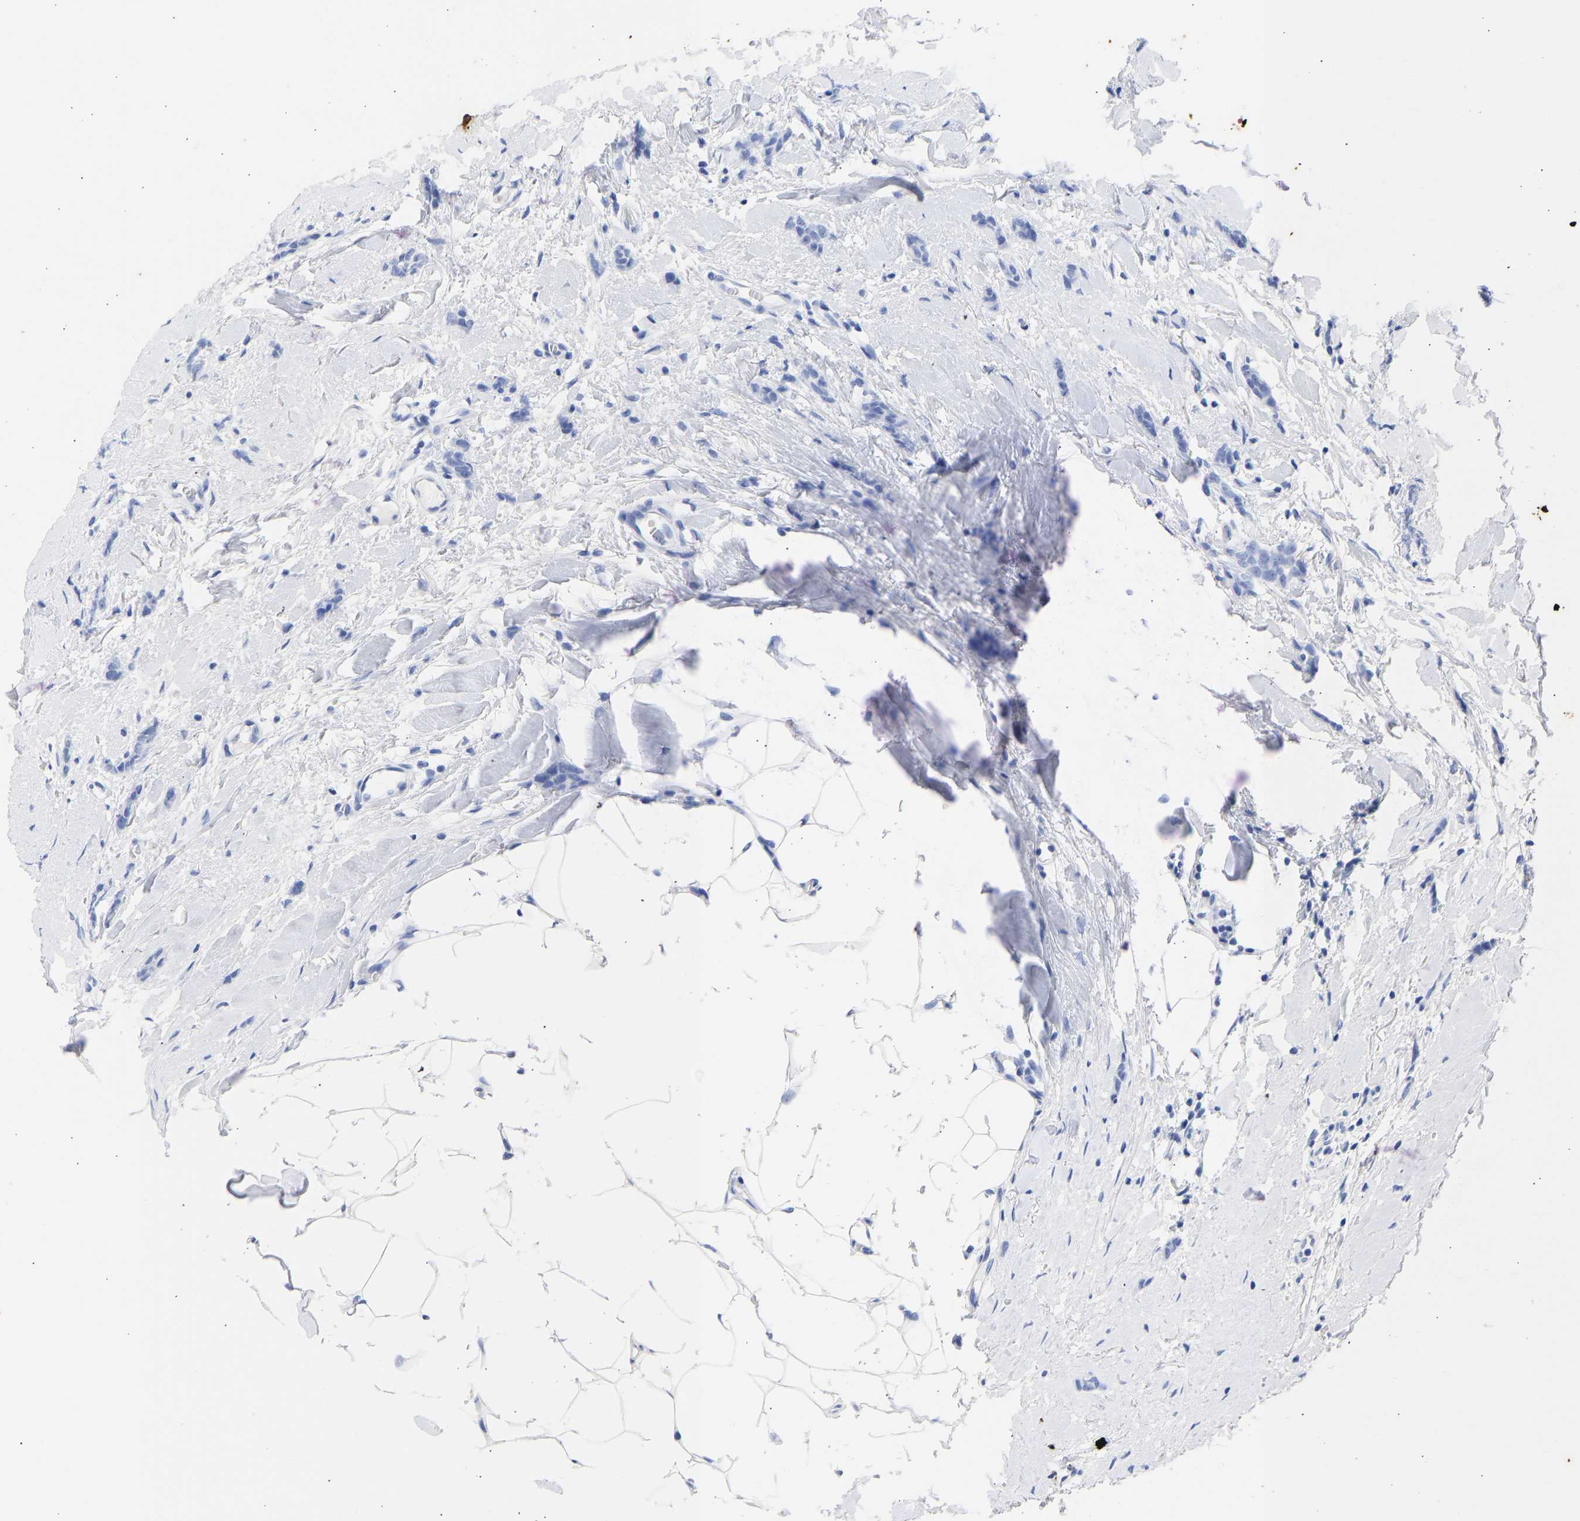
{"staining": {"intensity": "negative", "quantity": "none", "location": "none"}, "tissue": "breast cancer", "cell_type": "Tumor cells", "image_type": "cancer", "snomed": [{"axis": "morphology", "description": "Lobular carcinoma"}, {"axis": "topography", "description": "Skin"}, {"axis": "topography", "description": "Breast"}], "caption": "Breast cancer (lobular carcinoma) was stained to show a protein in brown. There is no significant positivity in tumor cells.", "gene": "KRT1", "patient": {"sex": "female", "age": 46}}